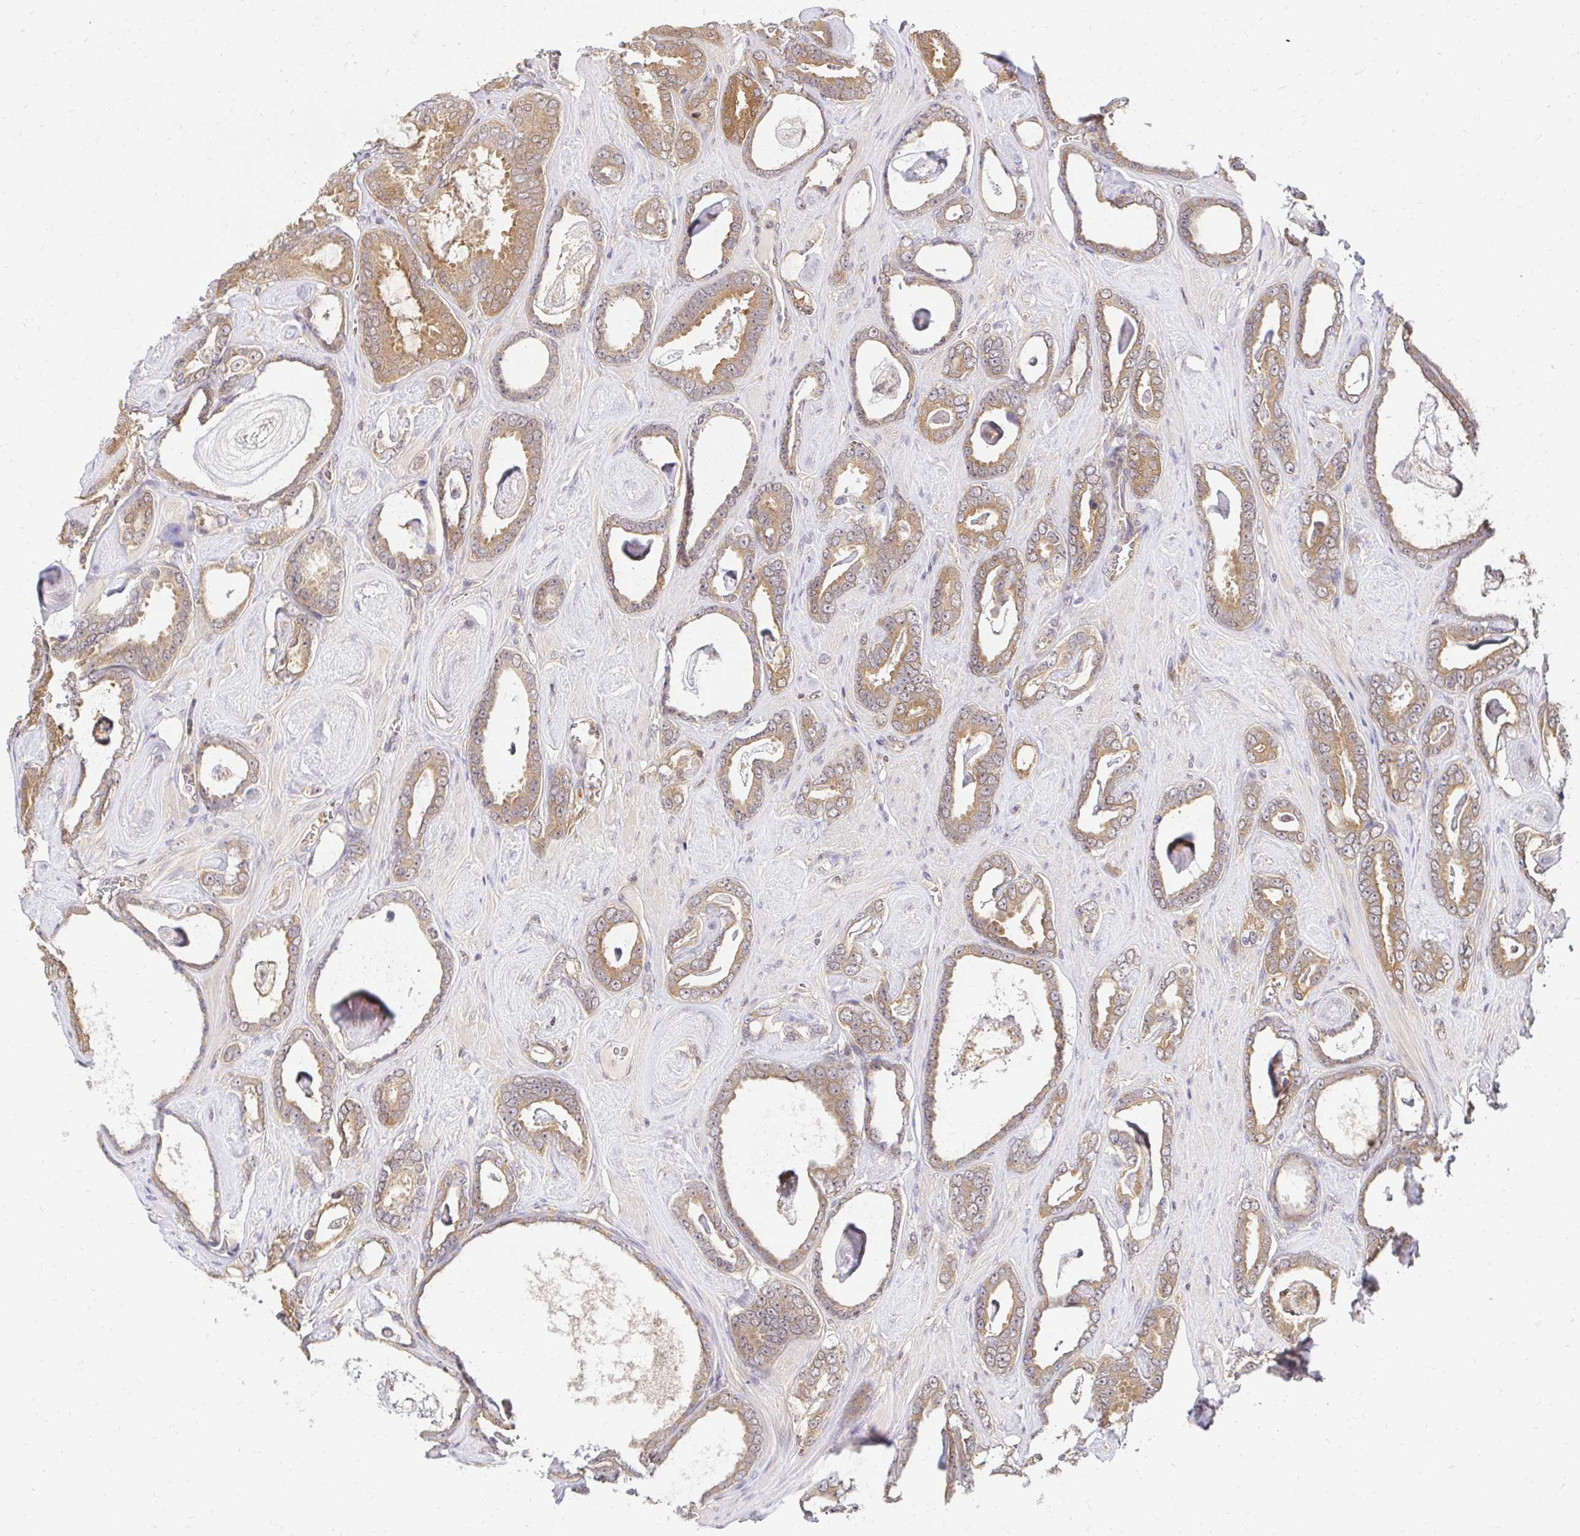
{"staining": {"intensity": "moderate", "quantity": ">75%", "location": "cytoplasmic/membranous"}, "tissue": "prostate cancer", "cell_type": "Tumor cells", "image_type": "cancer", "snomed": [{"axis": "morphology", "description": "Adenocarcinoma, High grade"}, {"axis": "topography", "description": "Prostate"}], "caption": "The histopathology image reveals staining of high-grade adenocarcinoma (prostate), revealing moderate cytoplasmic/membranous protein positivity (brown color) within tumor cells.", "gene": "PSMA4", "patient": {"sex": "male", "age": 63}}